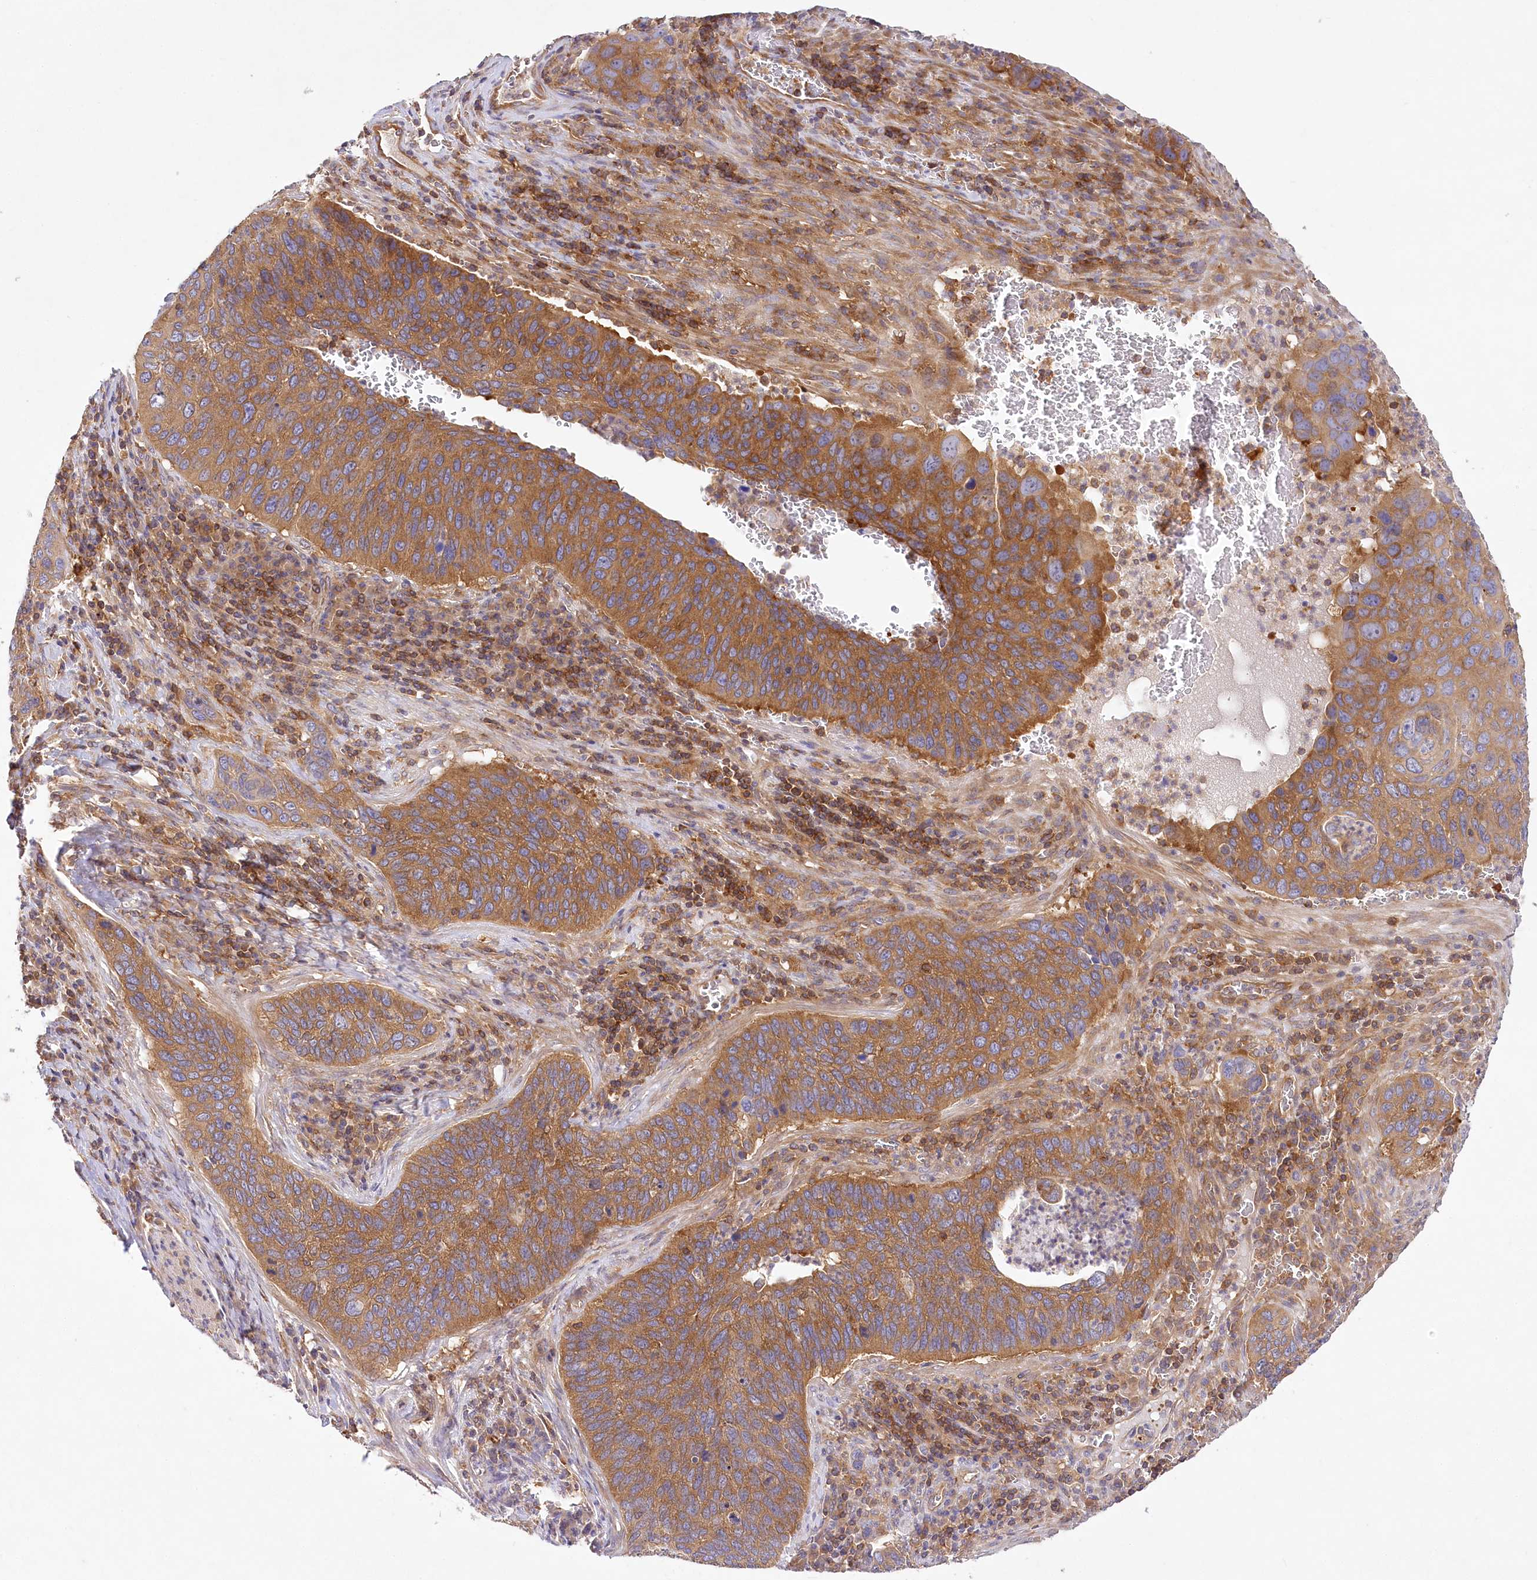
{"staining": {"intensity": "moderate", "quantity": ">75%", "location": "cytoplasmic/membranous"}, "tissue": "cervical cancer", "cell_type": "Tumor cells", "image_type": "cancer", "snomed": [{"axis": "morphology", "description": "Squamous cell carcinoma, NOS"}, {"axis": "topography", "description": "Cervix"}], "caption": "Cervical cancer (squamous cell carcinoma) stained for a protein (brown) demonstrates moderate cytoplasmic/membranous positive positivity in about >75% of tumor cells.", "gene": "ABRAXAS2", "patient": {"sex": "female", "age": 53}}